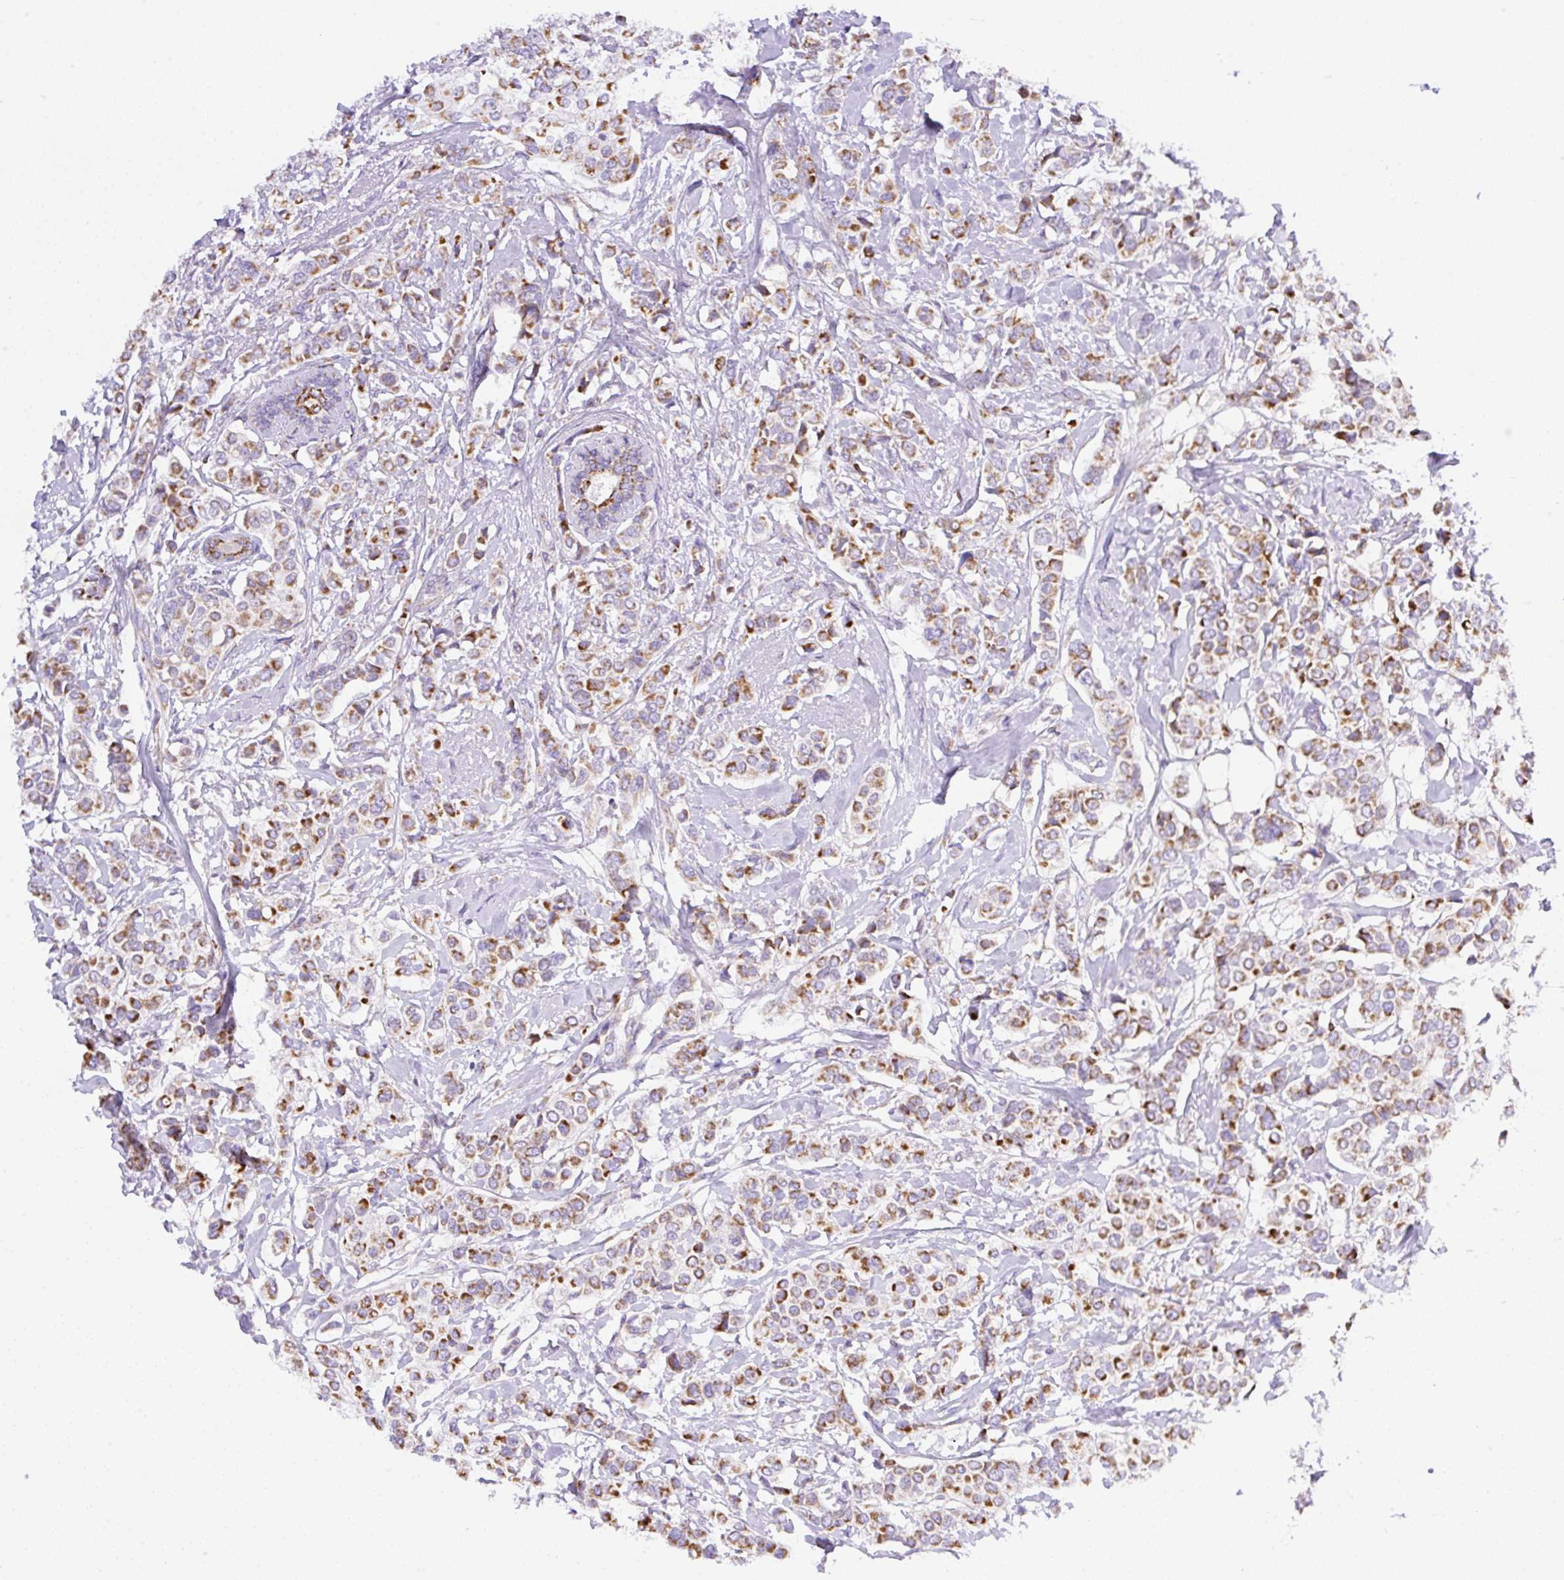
{"staining": {"intensity": "moderate", "quantity": ">75%", "location": "cytoplasmic/membranous"}, "tissue": "breast cancer", "cell_type": "Tumor cells", "image_type": "cancer", "snomed": [{"axis": "morphology", "description": "Lobular carcinoma"}, {"axis": "topography", "description": "Breast"}], "caption": "A brown stain shows moderate cytoplasmic/membranous expression of a protein in human lobular carcinoma (breast) tumor cells.", "gene": "NF1", "patient": {"sex": "female", "age": 51}}